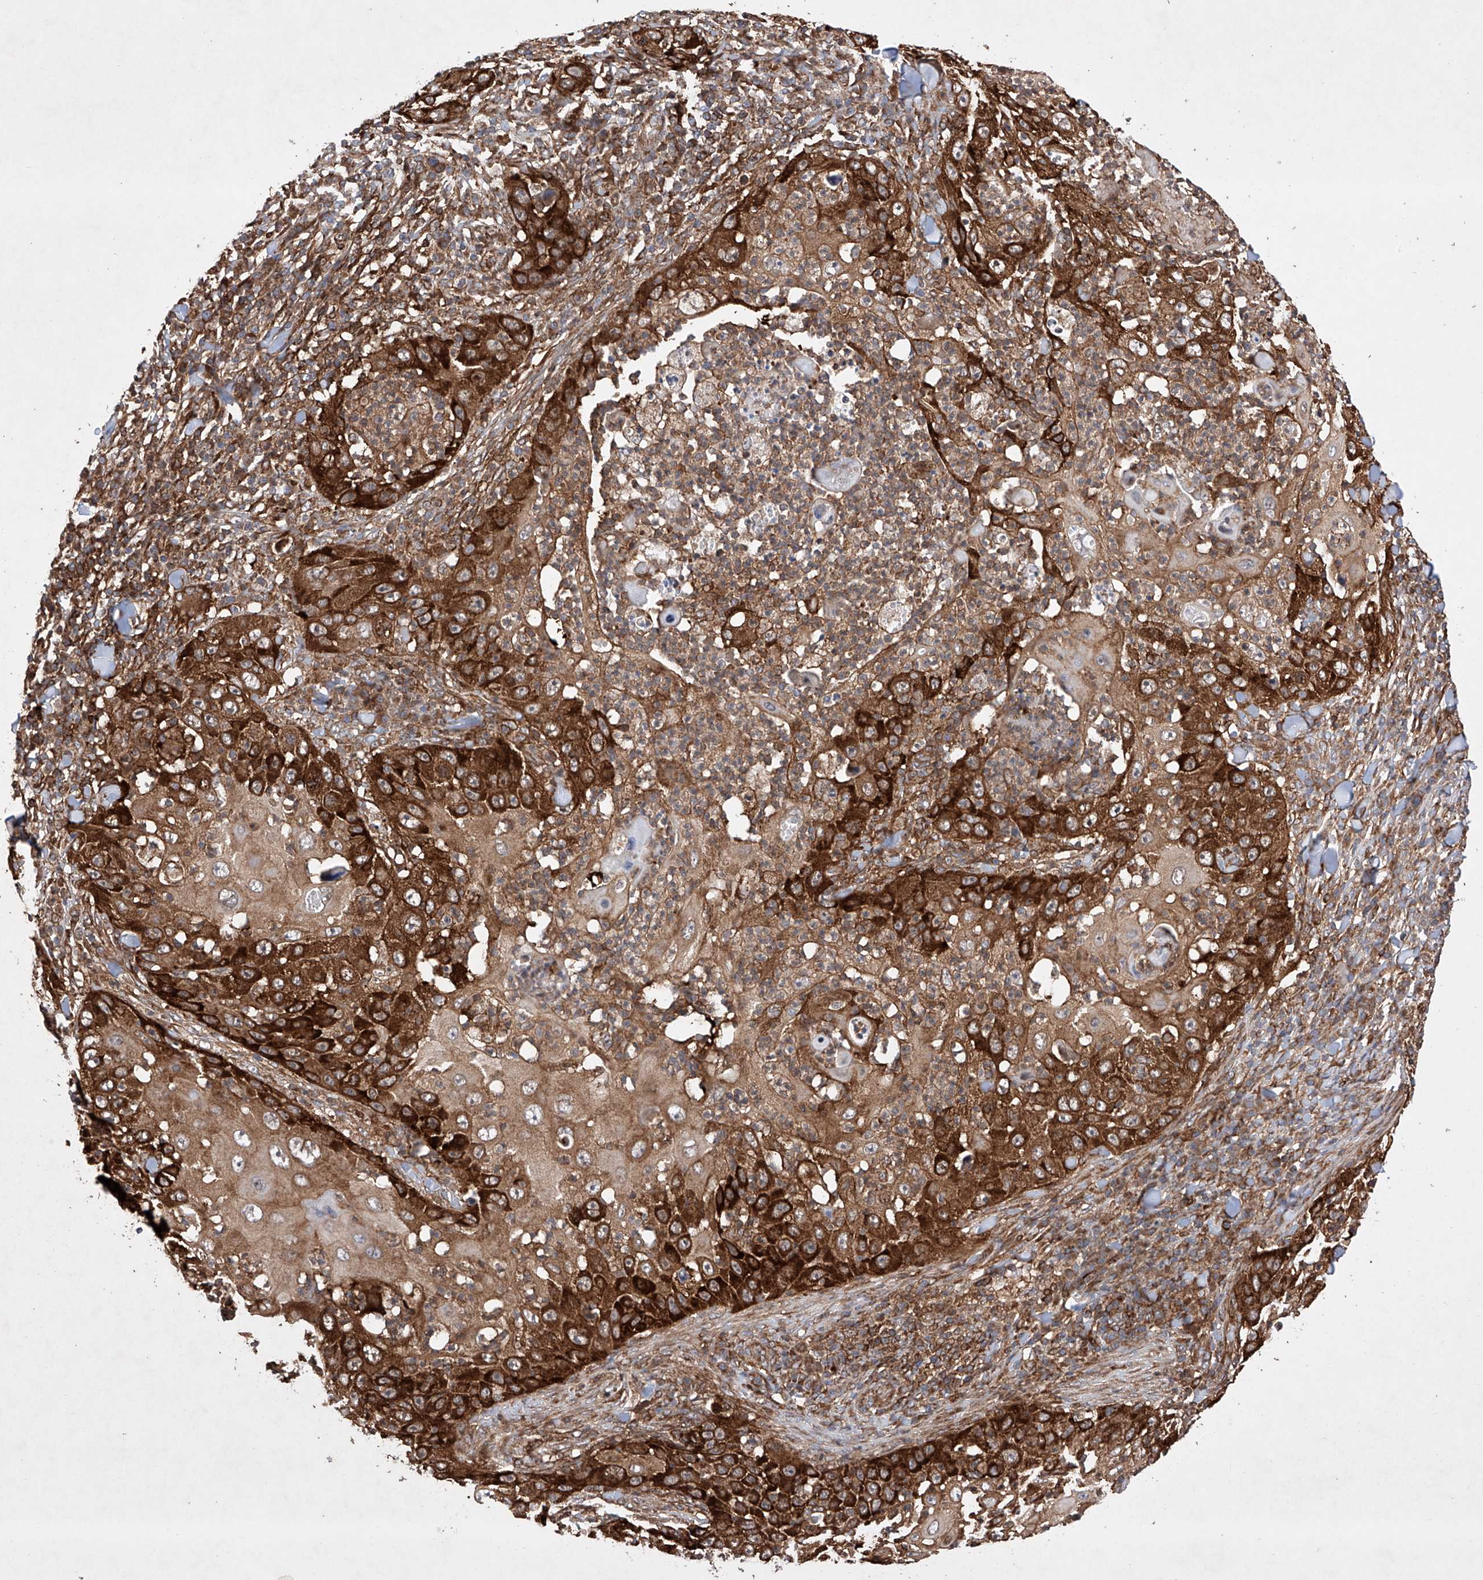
{"staining": {"intensity": "strong", "quantity": ">75%", "location": "cytoplasmic/membranous"}, "tissue": "skin cancer", "cell_type": "Tumor cells", "image_type": "cancer", "snomed": [{"axis": "morphology", "description": "Squamous cell carcinoma, NOS"}, {"axis": "topography", "description": "Skin"}], "caption": "Immunohistochemistry staining of skin cancer, which demonstrates high levels of strong cytoplasmic/membranous positivity in about >75% of tumor cells indicating strong cytoplasmic/membranous protein positivity. The staining was performed using DAB (brown) for protein detection and nuclei were counterstained in hematoxylin (blue).", "gene": "TIMM23", "patient": {"sex": "female", "age": 44}}